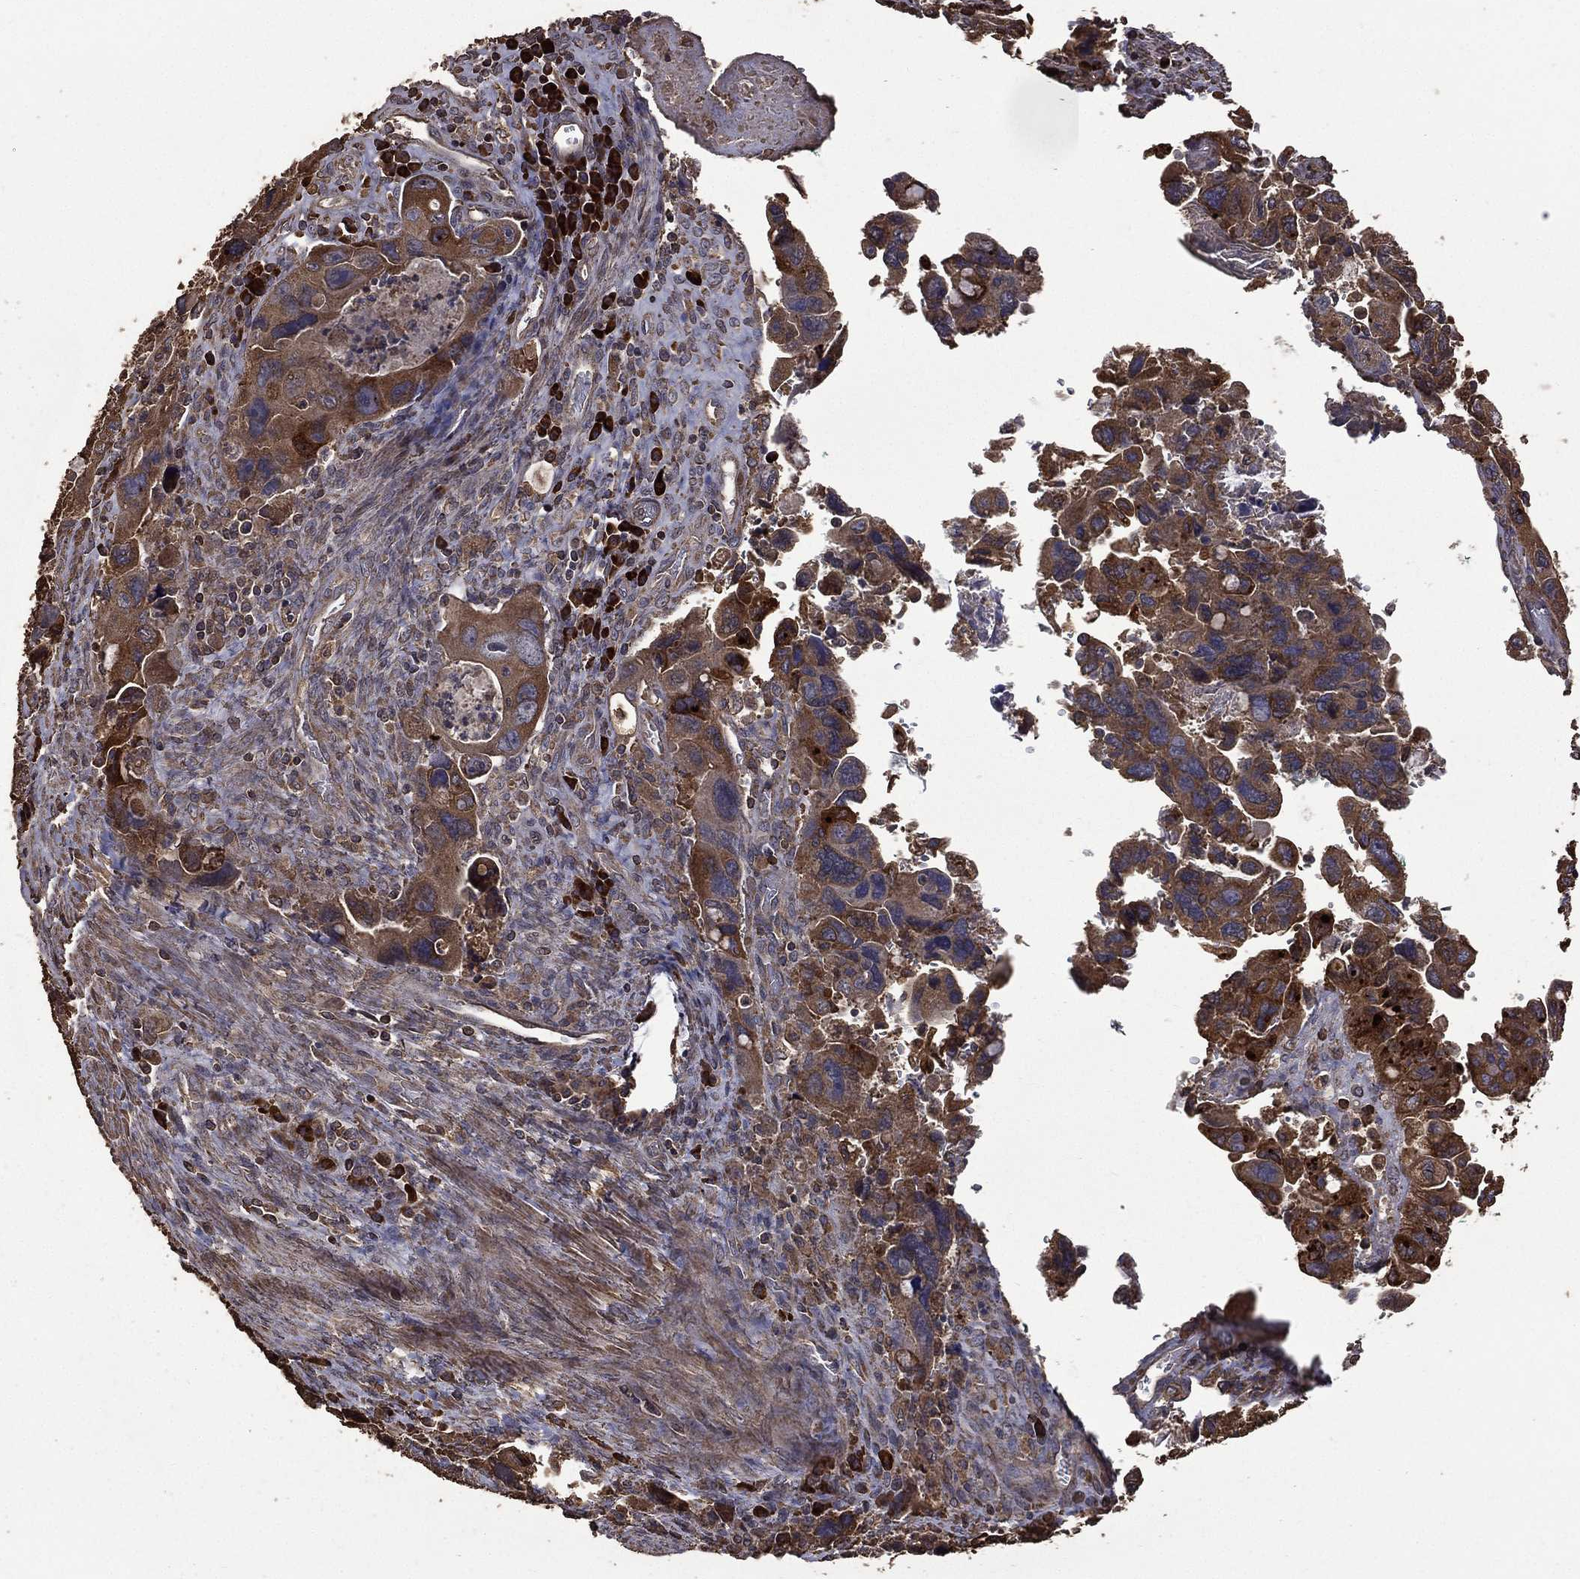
{"staining": {"intensity": "moderate", "quantity": ">75%", "location": "cytoplasmic/membranous"}, "tissue": "colorectal cancer", "cell_type": "Tumor cells", "image_type": "cancer", "snomed": [{"axis": "morphology", "description": "Adenocarcinoma, NOS"}, {"axis": "topography", "description": "Rectum"}], "caption": "Colorectal cancer was stained to show a protein in brown. There is medium levels of moderate cytoplasmic/membranous staining in about >75% of tumor cells.", "gene": "METTL27", "patient": {"sex": "male", "age": 62}}